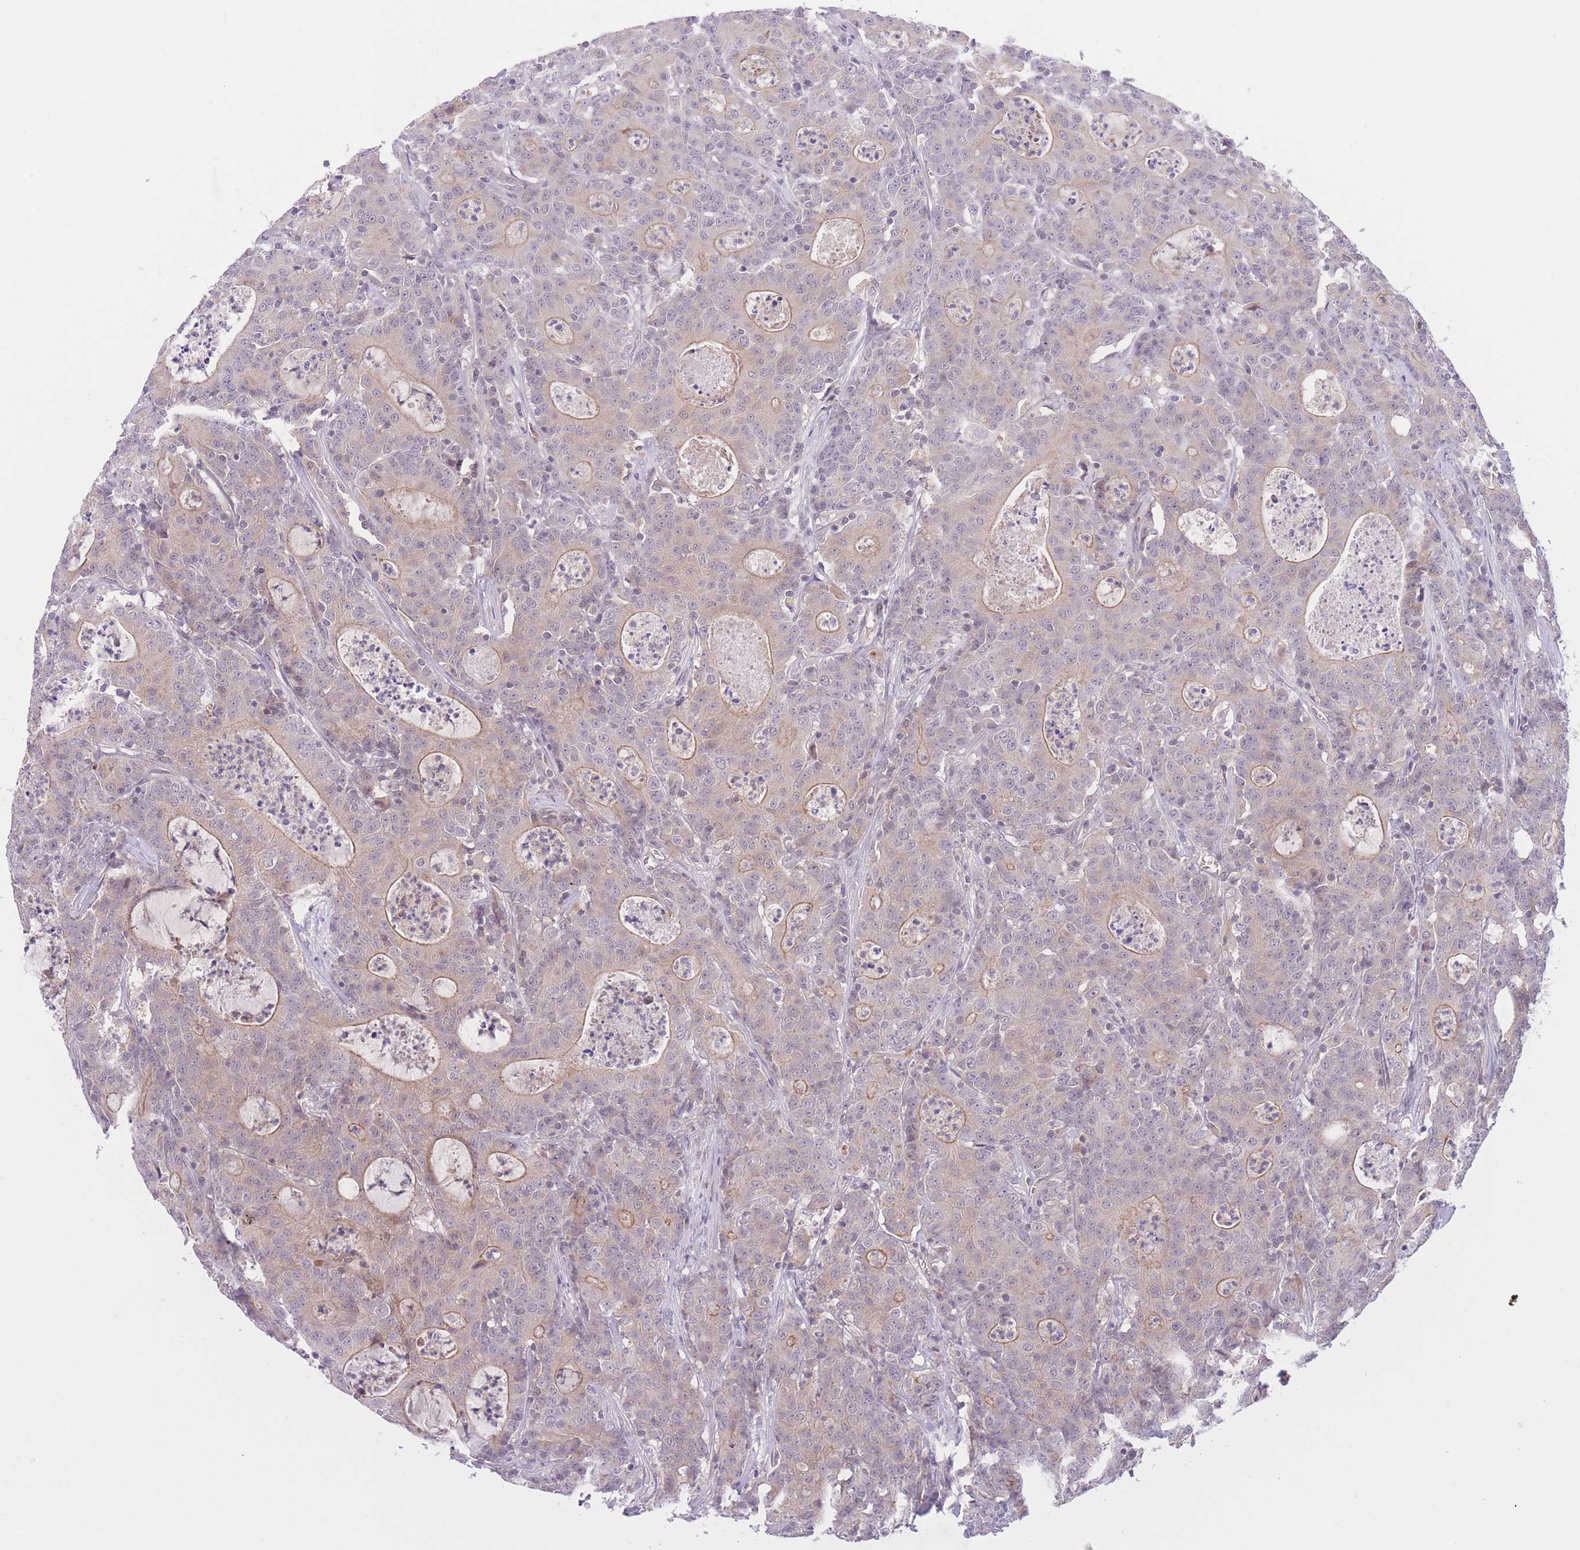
{"staining": {"intensity": "weak", "quantity": "<25%", "location": "cytoplasmic/membranous"}, "tissue": "colorectal cancer", "cell_type": "Tumor cells", "image_type": "cancer", "snomed": [{"axis": "morphology", "description": "Adenocarcinoma, NOS"}, {"axis": "topography", "description": "Colon"}], "caption": "Immunohistochemistry (IHC) histopathology image of colorectal adenocarcinoma stained for a protein (brown), which displays no staining in tumor cells.", "gene": "FUT5", "patient": {"sex": "male", "age": 83}}